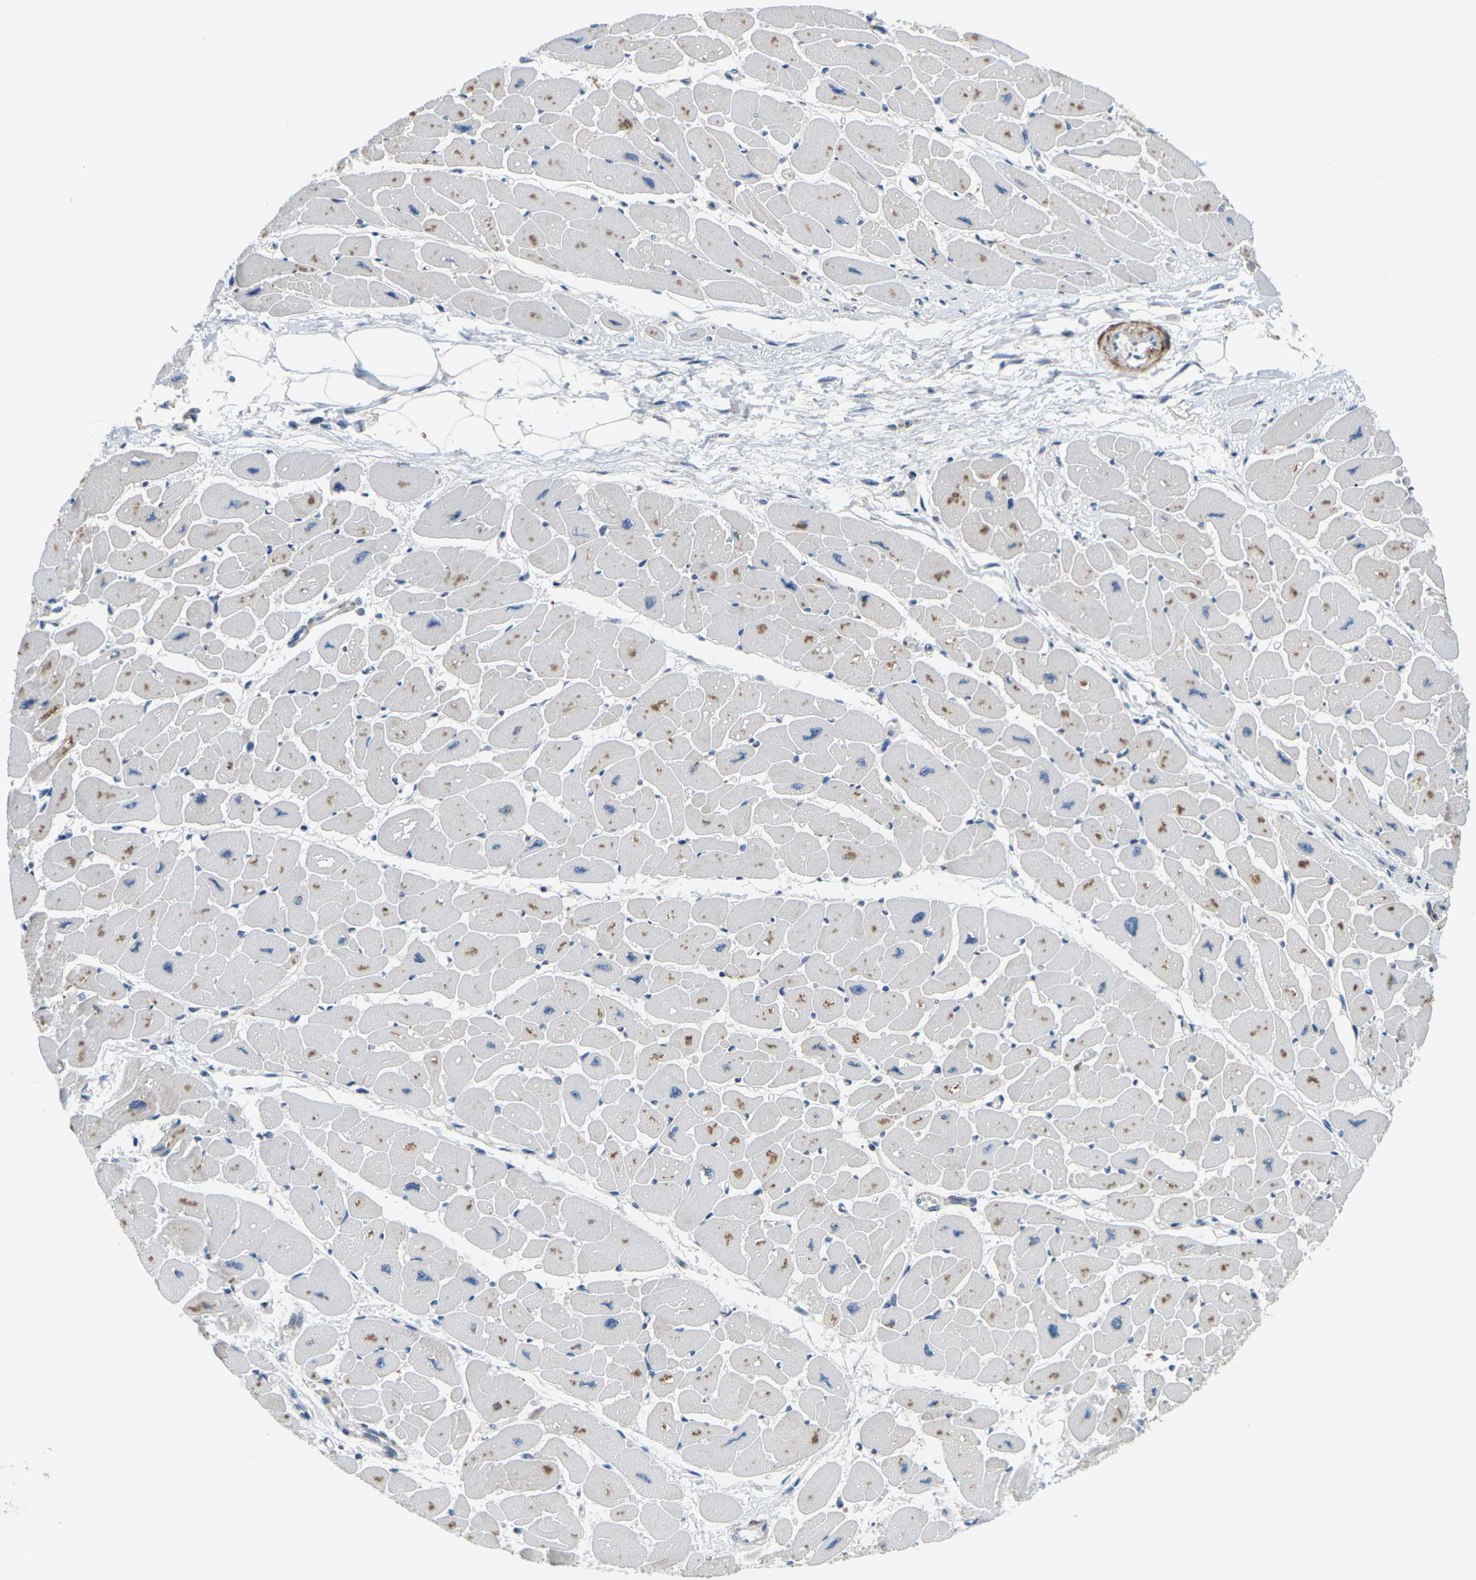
{"staining": {"intensity": "weak", "quantity": ">75%", "location": "cytoplasmic/membranous"}, "tissue": "heart muscle", "cell_type": "Cardiomyocytes", "image_type": "normal", "snomed": [{"axis": "morphology", "description": "Normal tissue, NOS"}, {"axis": "topography", "description": "Heart"}], "caption": "IHC (DAB (3,3'-diaminobenzidine)) staining of normal heart muscle reveals weak cytoplasmic/membranous protein staining in about >75% of cardiomyocytes.", "gene": "SLC13A3", "patient": {"sex": "female", "age": 54}}